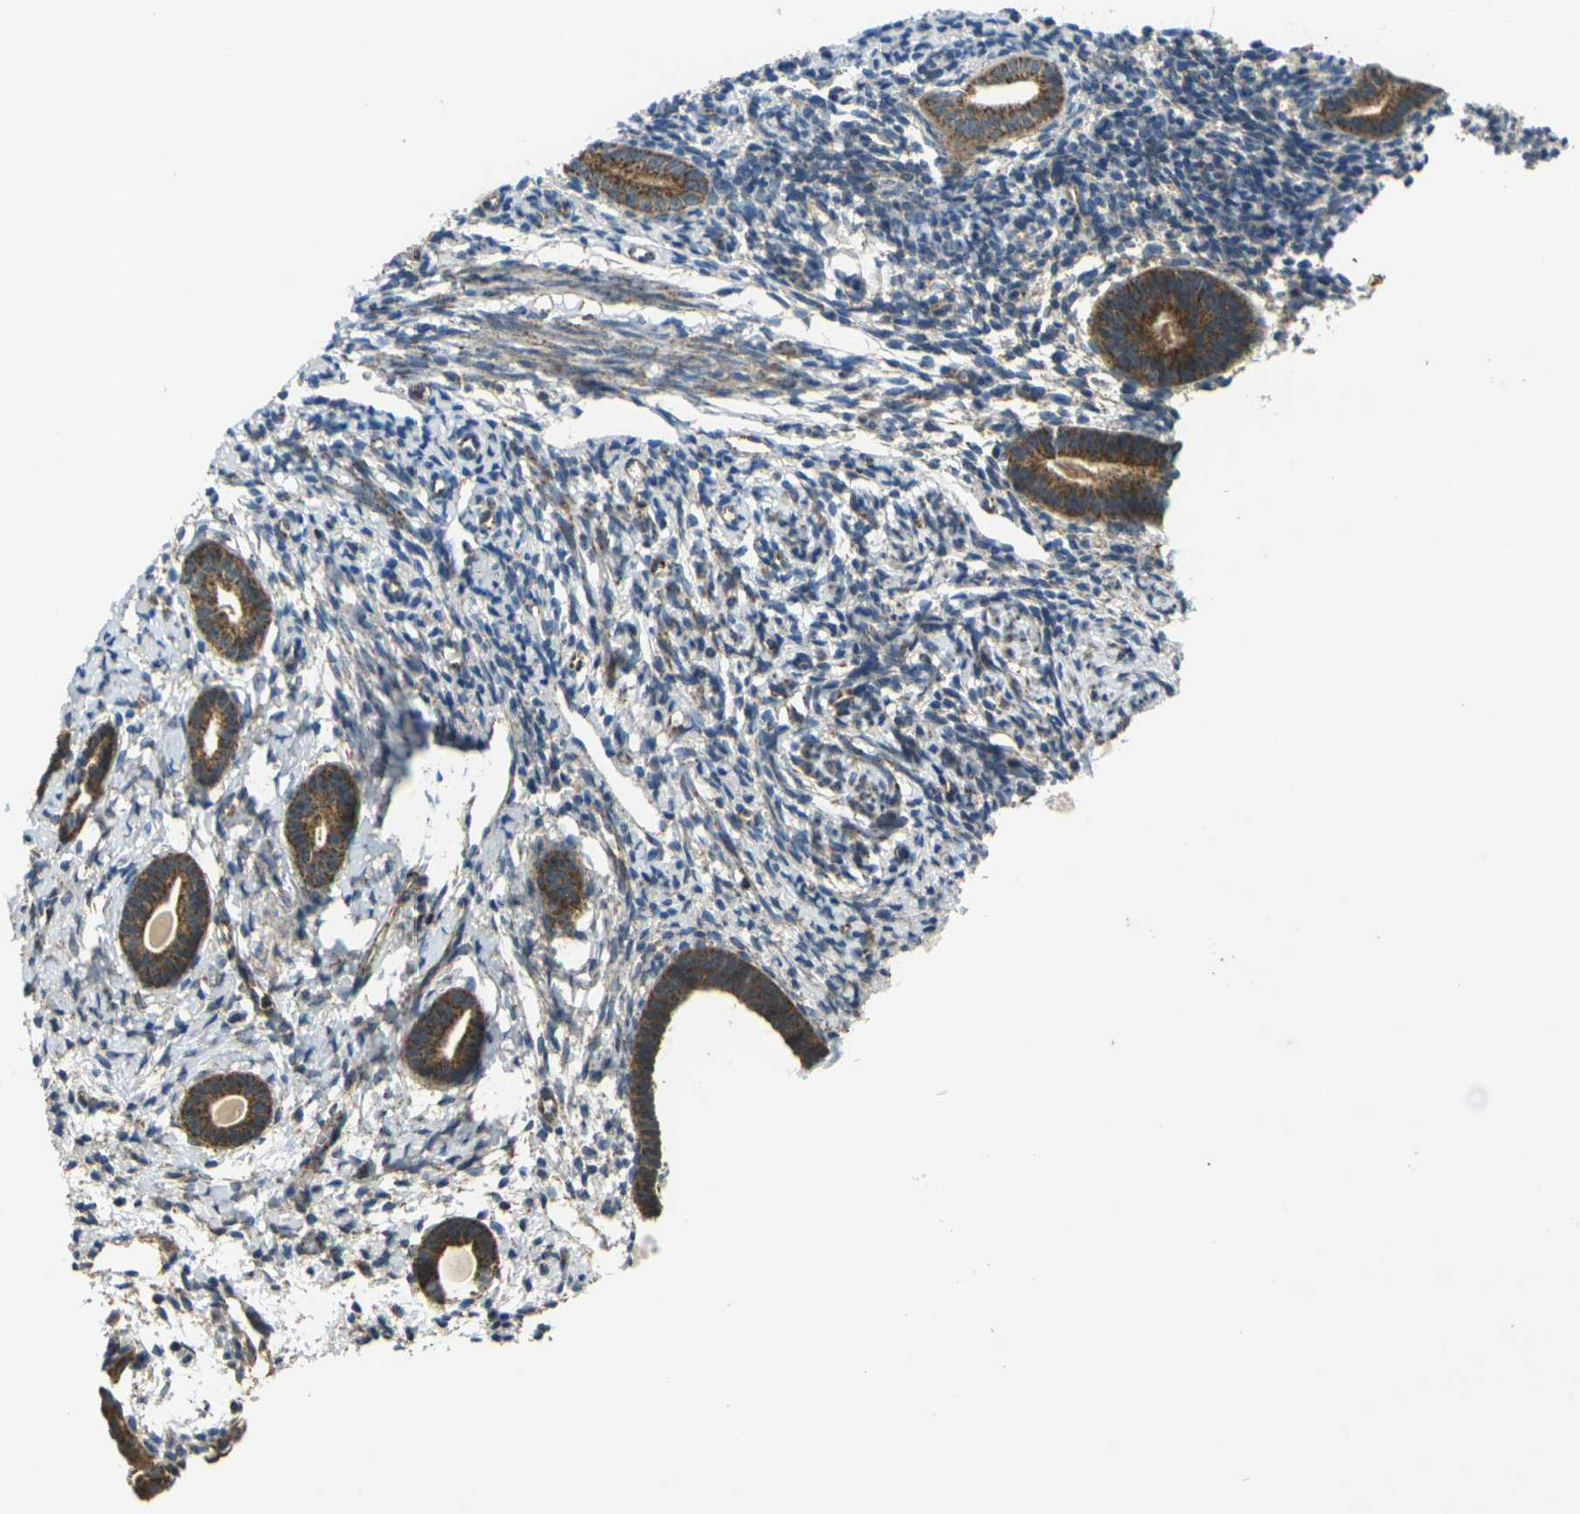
{"staining": {"intensity": "moderate", "quantity": ">75%", "location": "cytoplasmic/membranous"}, "tissue": "endometrium", "cell_type": "Cells in endometrial stroma", "image_type": "normal", "snomed": [{"axis": "morphology", "description": "Normal tissue, NOS"}, {"axis": "topography", "description": "Endometrium"}], "caption": "Immunohistochemistry (IHC) image of normal endometrium: endometrium stained using immunohistochemistry demonstrates medium levels of moderate protein expression localized specifically in the cytoplasmic/membranous of cells in endometrial stroma, appearing as a cytoplasmic/membranous brown color.", "gene": "IGF1R", "patient": {"sex": "female", "age": 71}}